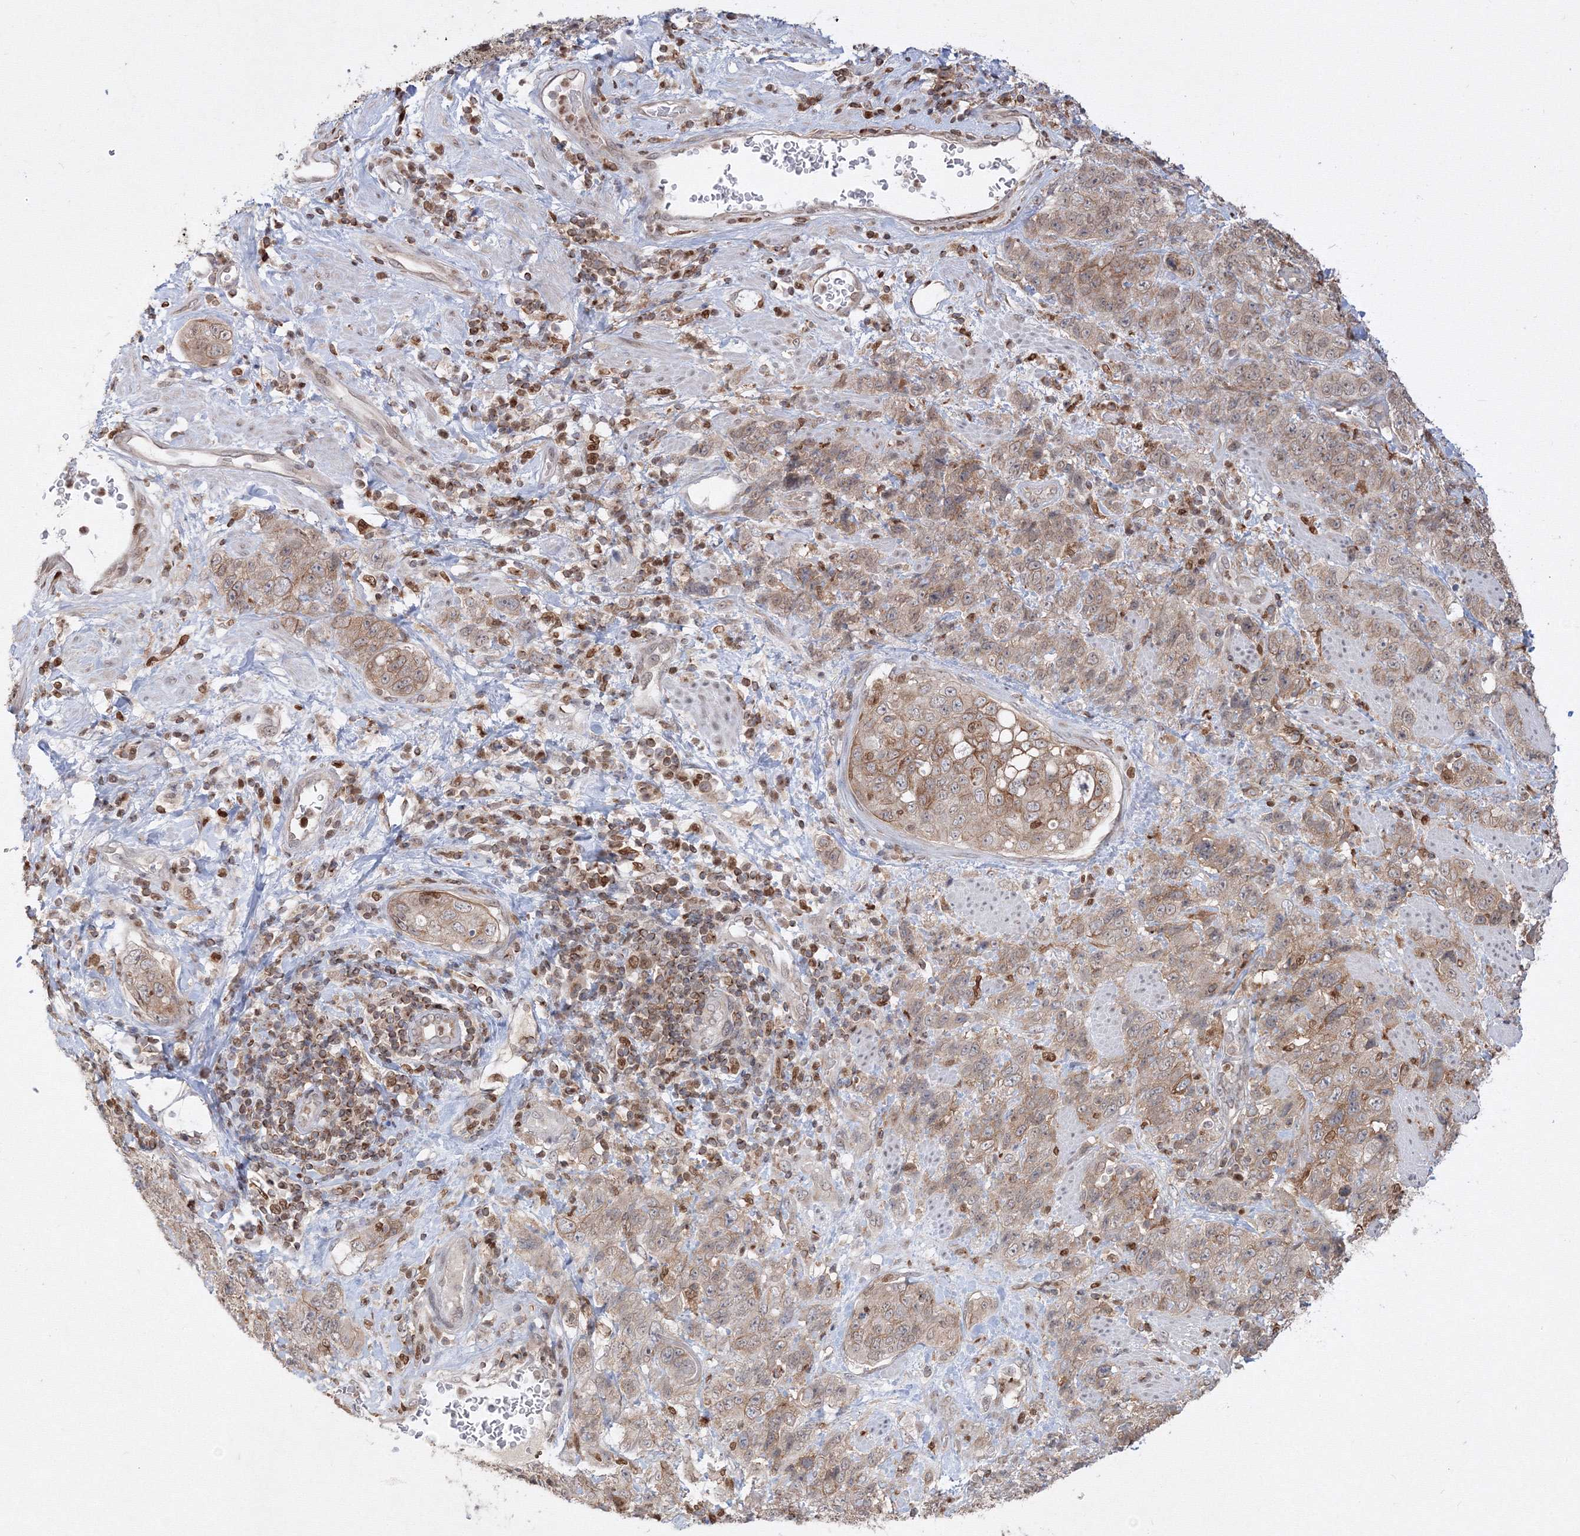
{"staining": {"intensity": "weak", "quantity": ">75%", "location": "cytoplasmic/membranous"}, "tissue": "stomach cancer", "cell_type": "Tumor cells", "image_type": "cancer", "snomed": [{"axis": "morphology", "description": "Adenocarcinoma, NOS"}, {"axis": "topography", "description": "Stomach"}], "caption": "Protein staining of stomach cancer tissue shows weak cytoplasmic/membranous positivity in about >75% of tumor cells.", "gene": "TMEM50B", "patient": {"sex": "male", "age": 48}}